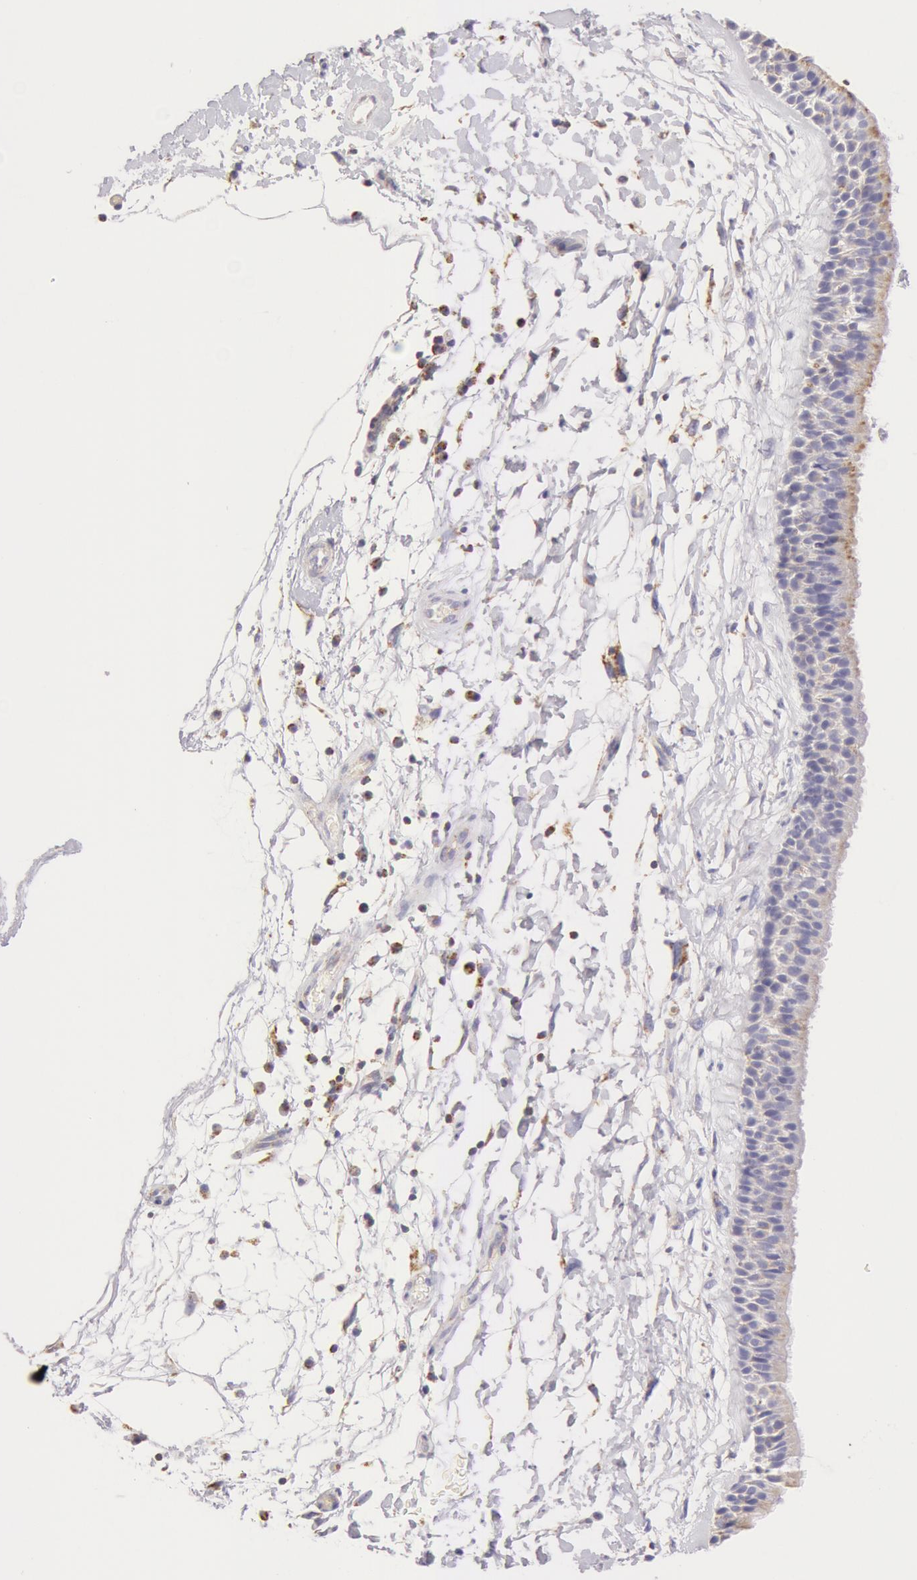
{"staining": {"intensity": "weak", "quantity": "<25%", "location": "cytoplasmic/membranous"}, "tissue": "nasopharynx", "cell_type": "Respiratory epithelial cells", "image_type": "normal", "snomed": [{"axis": "morphology", "description": "Normal tissue, NOS"}, {"axis": "topography", "description": "Nasopharynx"}], "caption": "Immunohistochemical staining of benign nasopharynx reveals no significant expression in respiratory epithelial cells.", "gene": "ATP5F1B", "patient": {"sex": "male", "age": 13}}